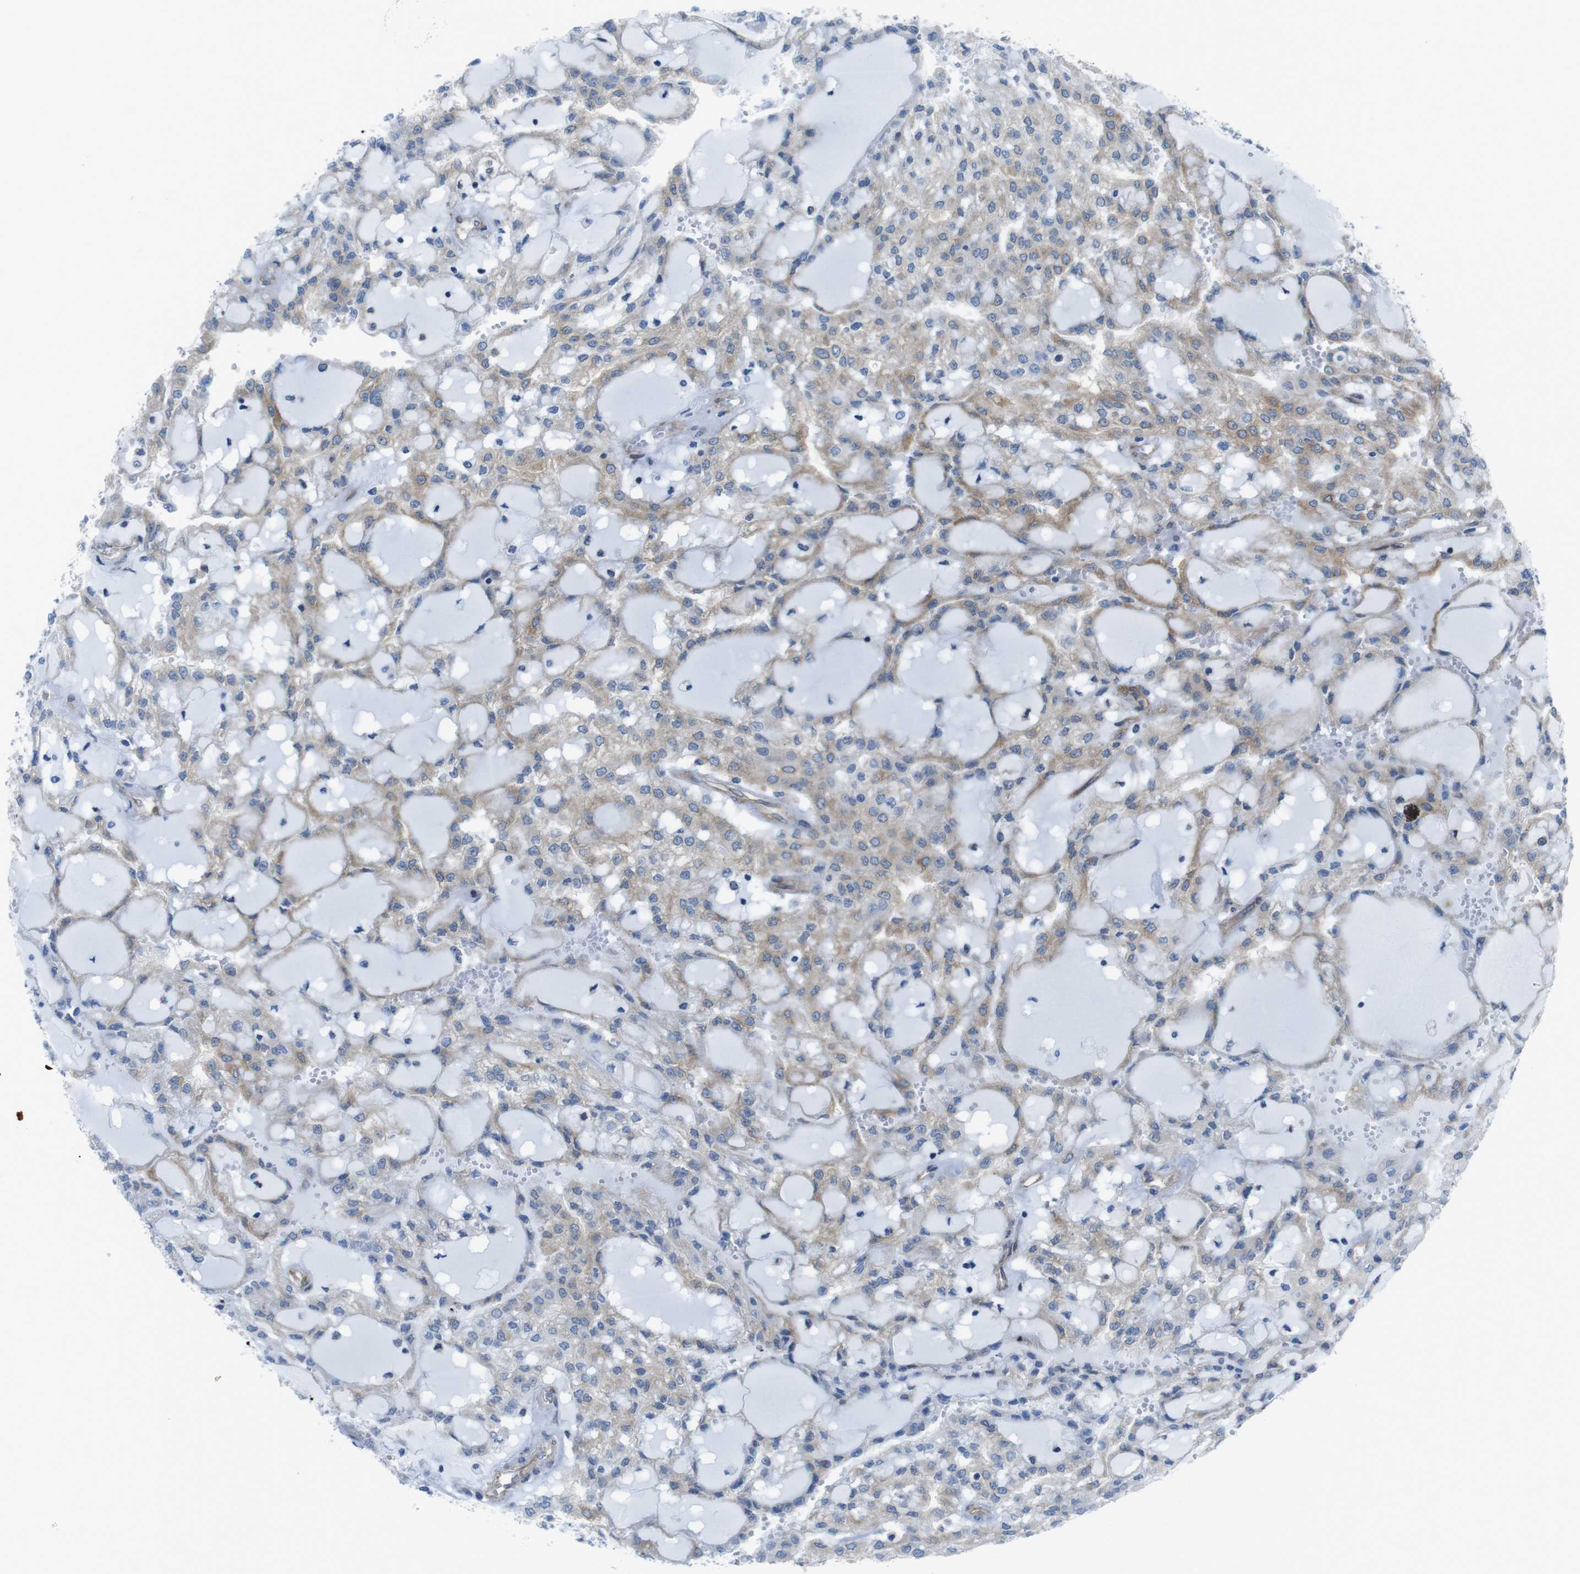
{"staining": {"intensity": "weak", "quantity": "25%-75%", "location": "cytoplasmic/membranous"}, "tissue": "renal cancer", "cell_type": "Tumor cells", "image_type": "cancer", "snomed": [{"axis": "morphology", "description": "Adenocarcinoma, NOS"}, {"axis": "topography", "description": "Kidney"}], "caption": "Approximately 25%-75% of tumor cells in human renal cancer (adenocarcinoma) exhibit weak cytoplasmic/membranous protein positivity as visualized by brown immunohistochemical staining.", "gene": "DIAPH2", "patient": {"sex": "male", "age": 63}}